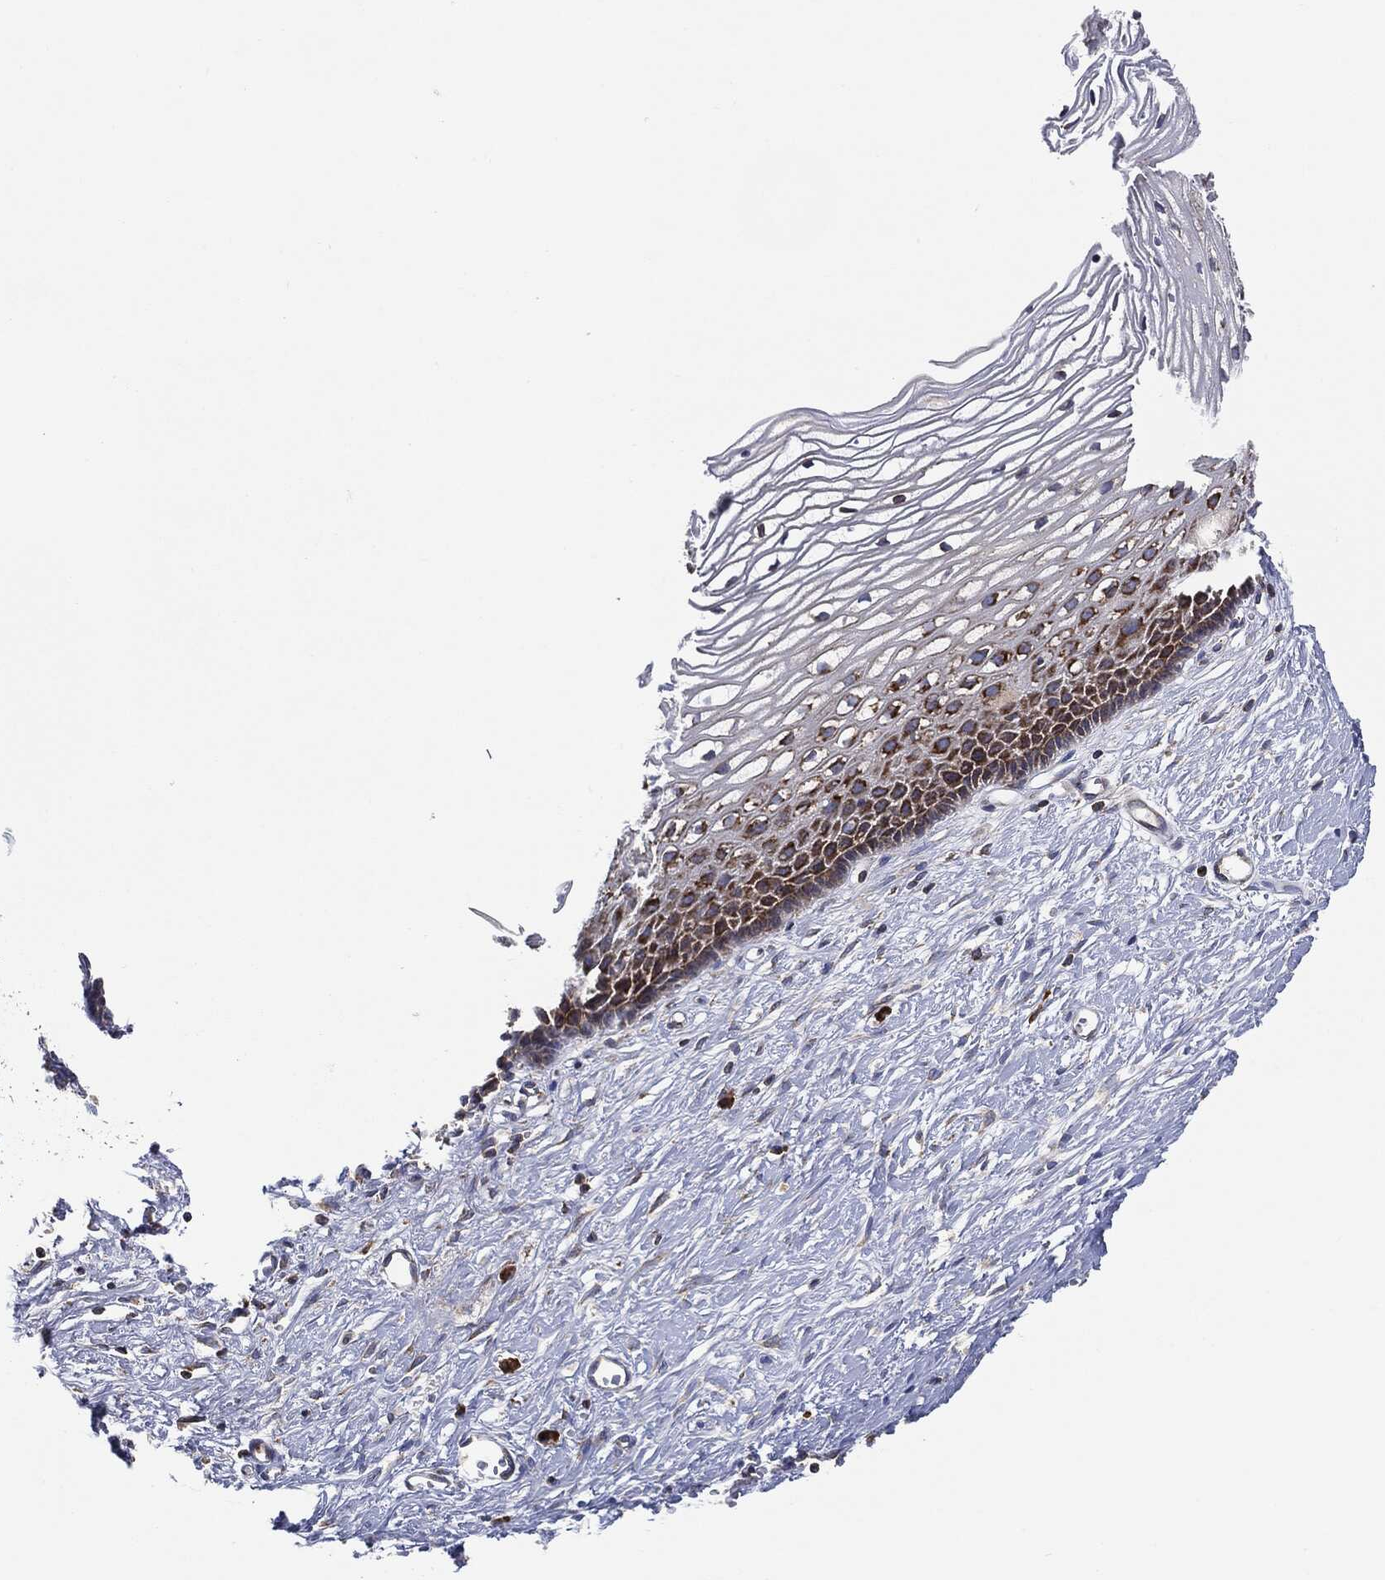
{"staining": {"intensity": "strong", "quantity": "<25%", "location": "cytoplasmic/membranous"}, "tissue": "cervix", "cell_type": "Squamous epithelial cells", "image_type": "normal", "snomed": [{"axis": "morphology", "description": "Normal tissue, NOS"}, {"axis": "topography", "description": "Cervix"}], "caption": "High-power microscopy captured an immunohistochemistry (IHC) histopathology image of normal cervix, revealing strong cytoplasmic/membranous staining in approximately <25% of squamous epithelial cells. (Brightfield microscopy of DAB IHC at high magnification).", "gene": "EIF2S2", "patient": {"sex": "female", "age": 40}}